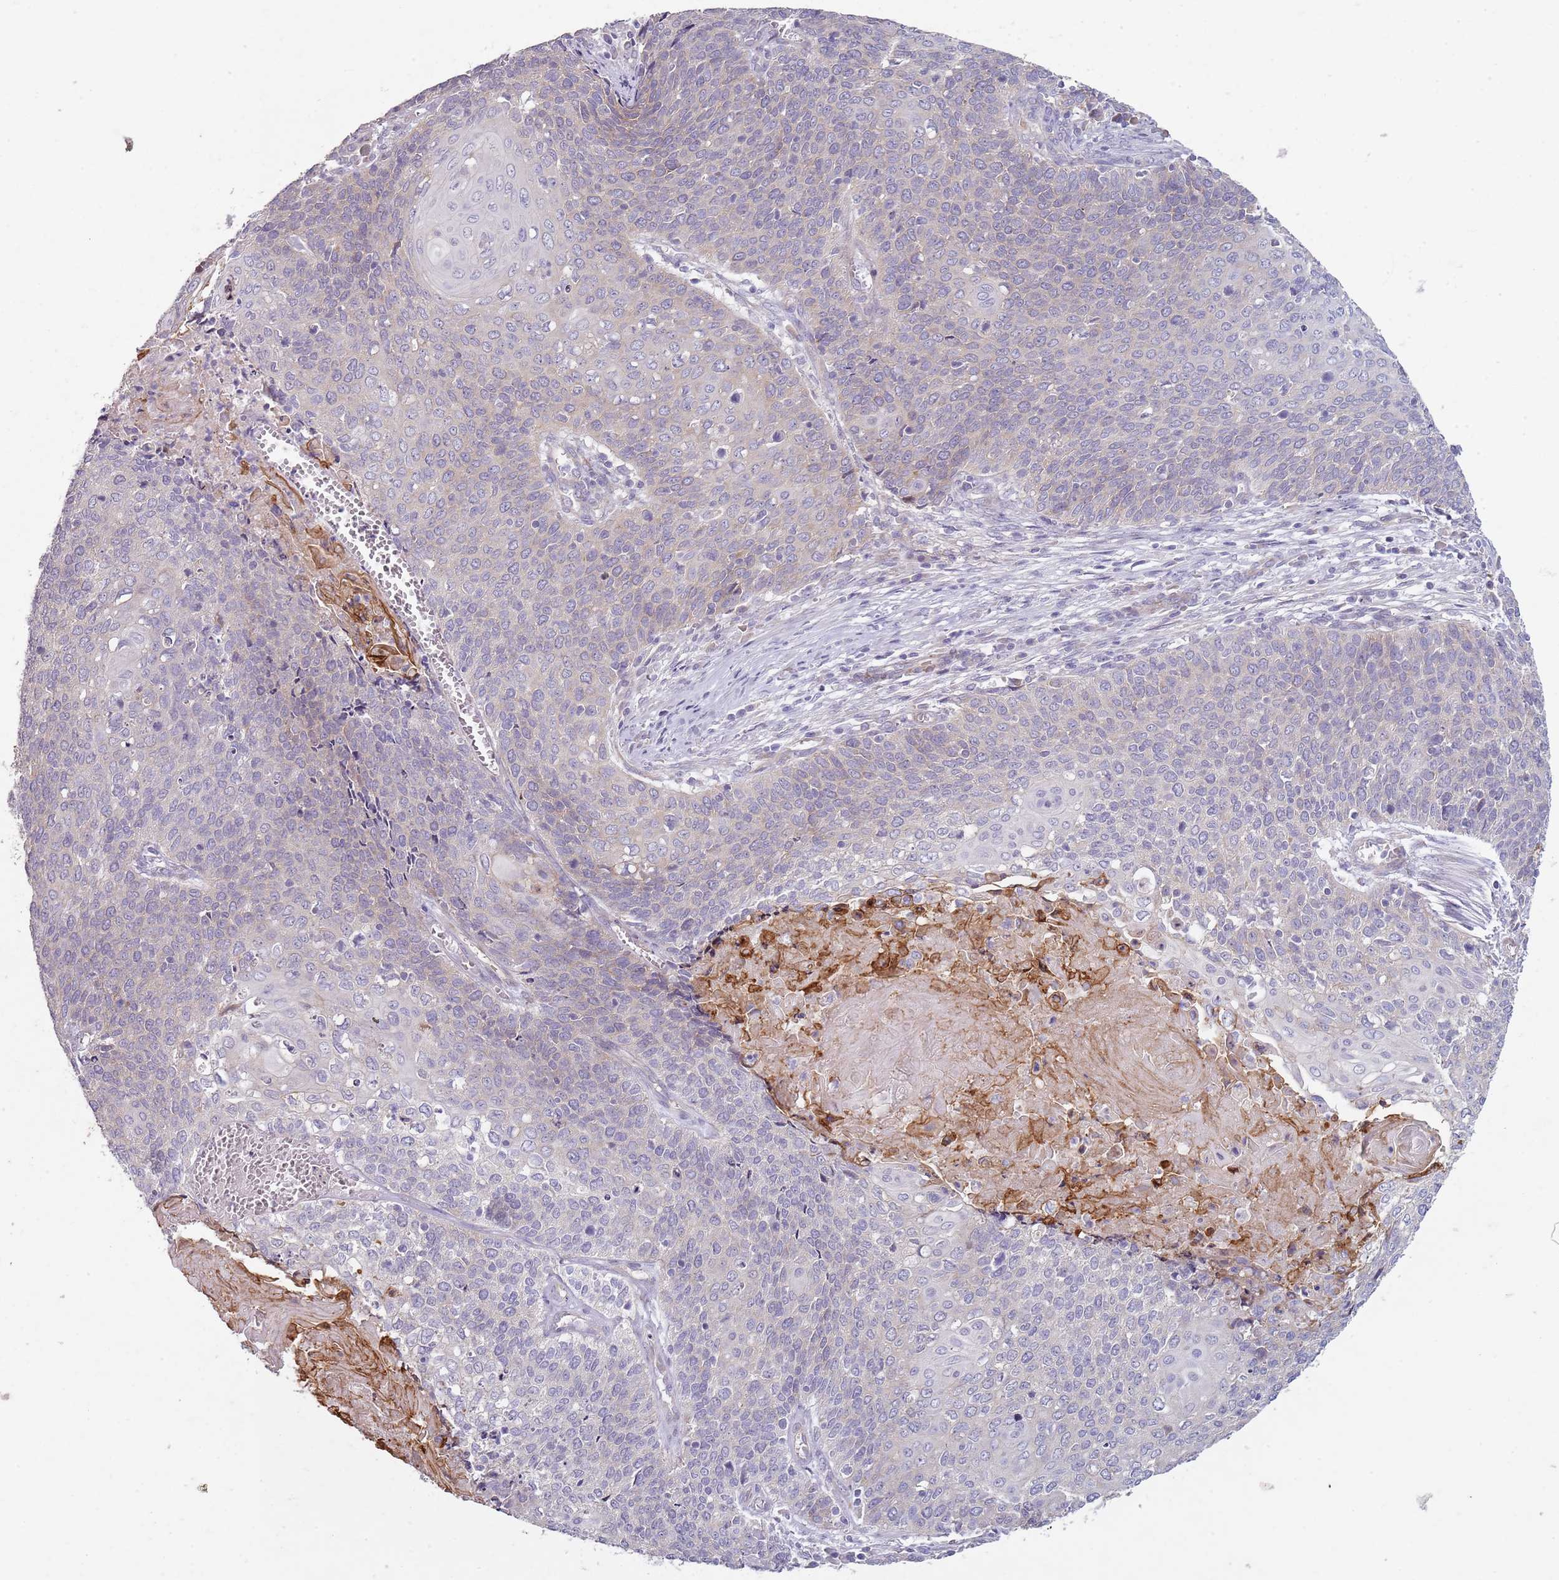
{"staining": {"intensity": "negative", "quantity": "none", "location": "none"}, "tissue": "cervical cancer", "cell_type": "Tumor cells", "image_type": "cancer", "snomed": [{"axis": "morphology", "description": "Squamous cell carcinoma, NOS"}, {"axis": "topography", "description": "Cervix"}], "caption": "High magnification brightfield microscopy of cervical cancer (squamous cell carcinoma) stained with DAB (3,3'-diaminobenzidine) (brown) and counterstained with hematoxylin (blue): tumor cells show no significant expression. (Stains: DAB immunohistochemistry (IHC) with hematoxylin counter stain, Microscopy: brightfield microscopy at high magnification).", "gene": "ZNF583", "patient": {"sex": "female", "age": 39}}